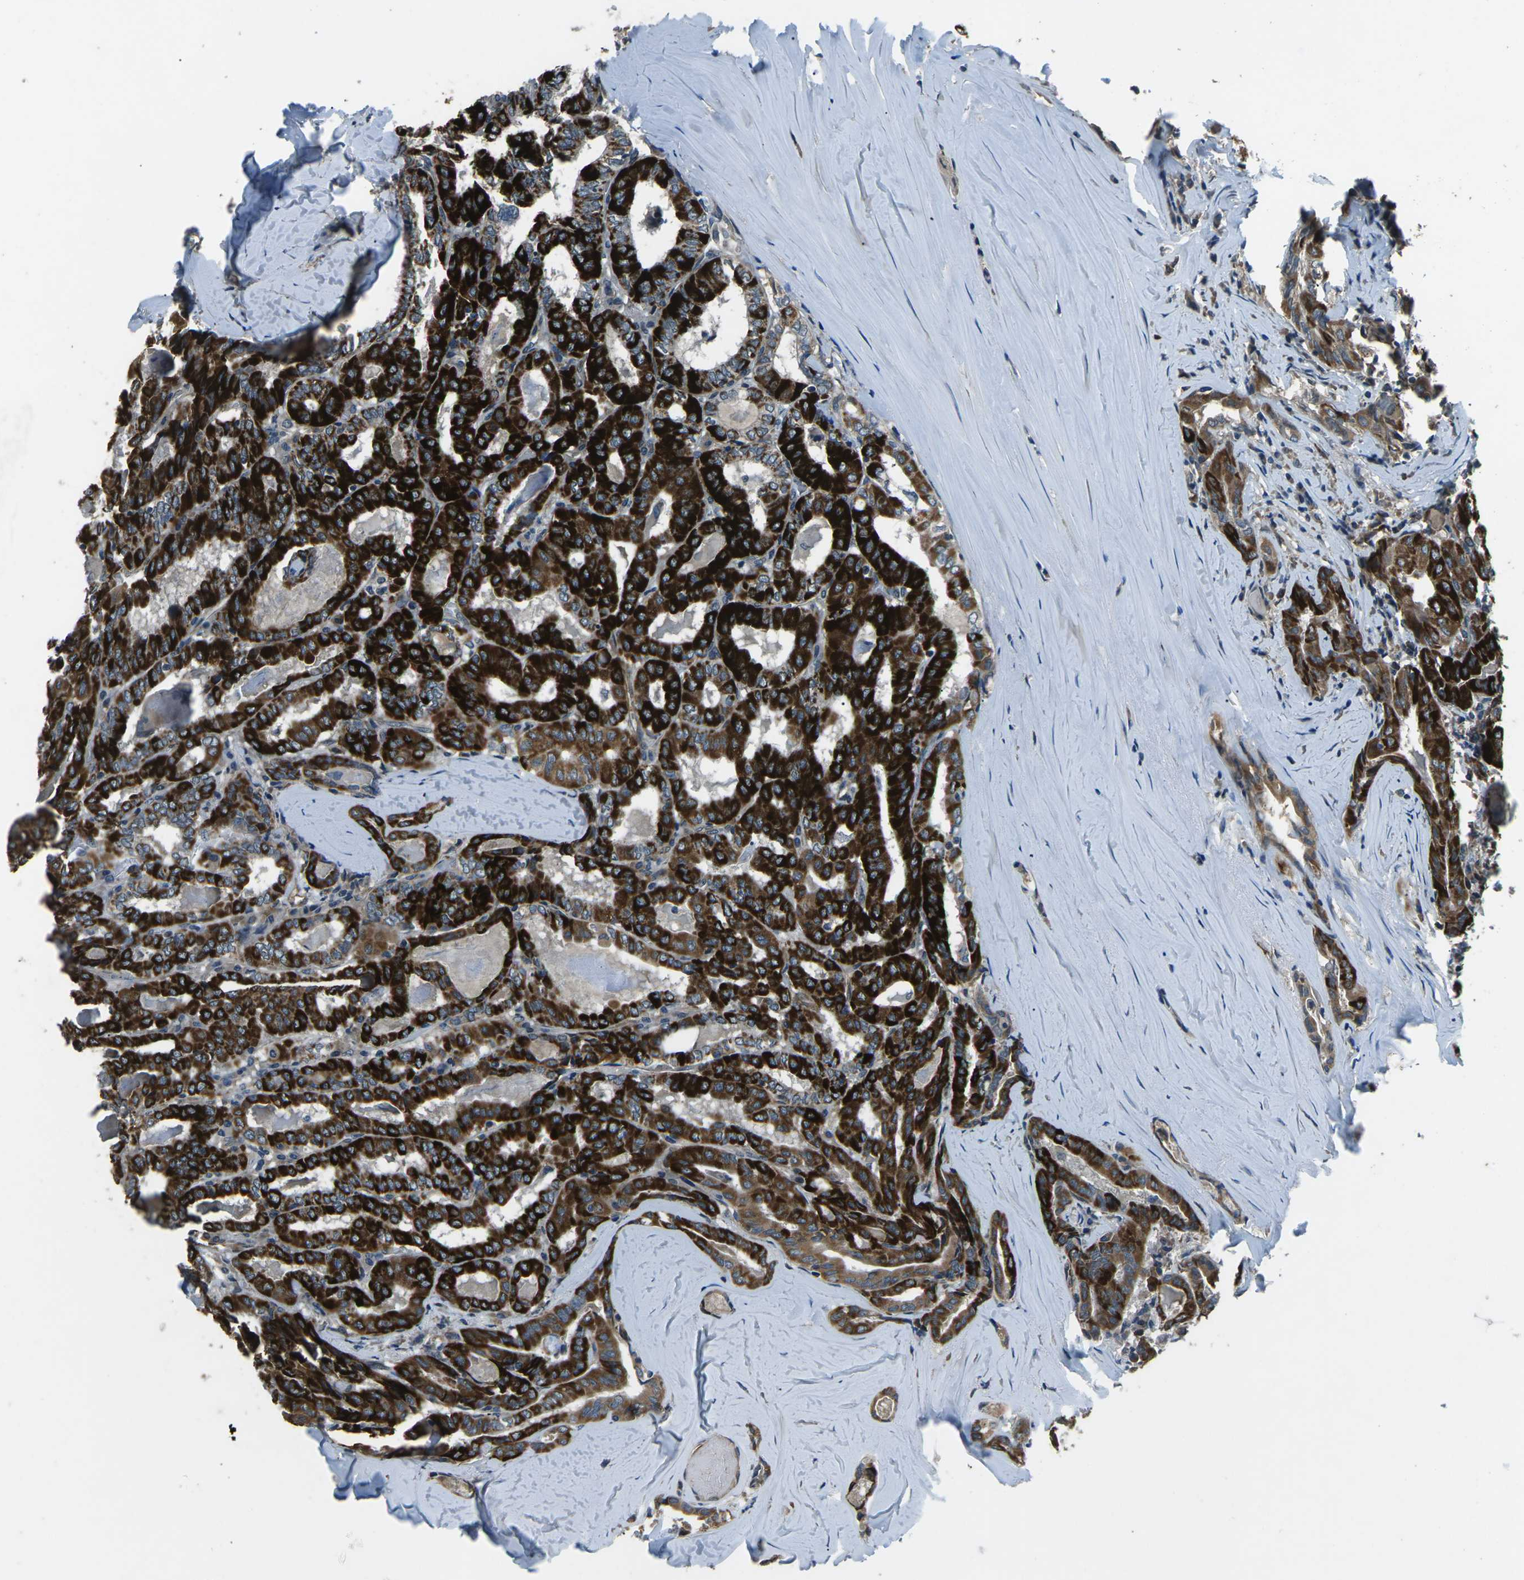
{"staining": {"intensity": "strong", "quantity": ">75%", "location": "cytoplasmic/membranous"}, "tissue": "thyroid cancer", "cell_type": "Tumor cells", "image_type": "cancer", "snomed": [{"axis": "morphology", "description": "Papillary adenocarcinoma, NOS"}, {"axis": "topography", "description": "Thyroid gland"}], "caption": "Thyroid cancer (papillary adenocarcinoma) stained with DAB (3,3'-diaminobenzidine) immunohistochemistry (IHC) demonstrates high levels of strong cytoplasmic/membranous positivity in approximately >75% of tumor cells.", "gene": "AFAP1", "patient": {"sex": "female", "age": 42}}